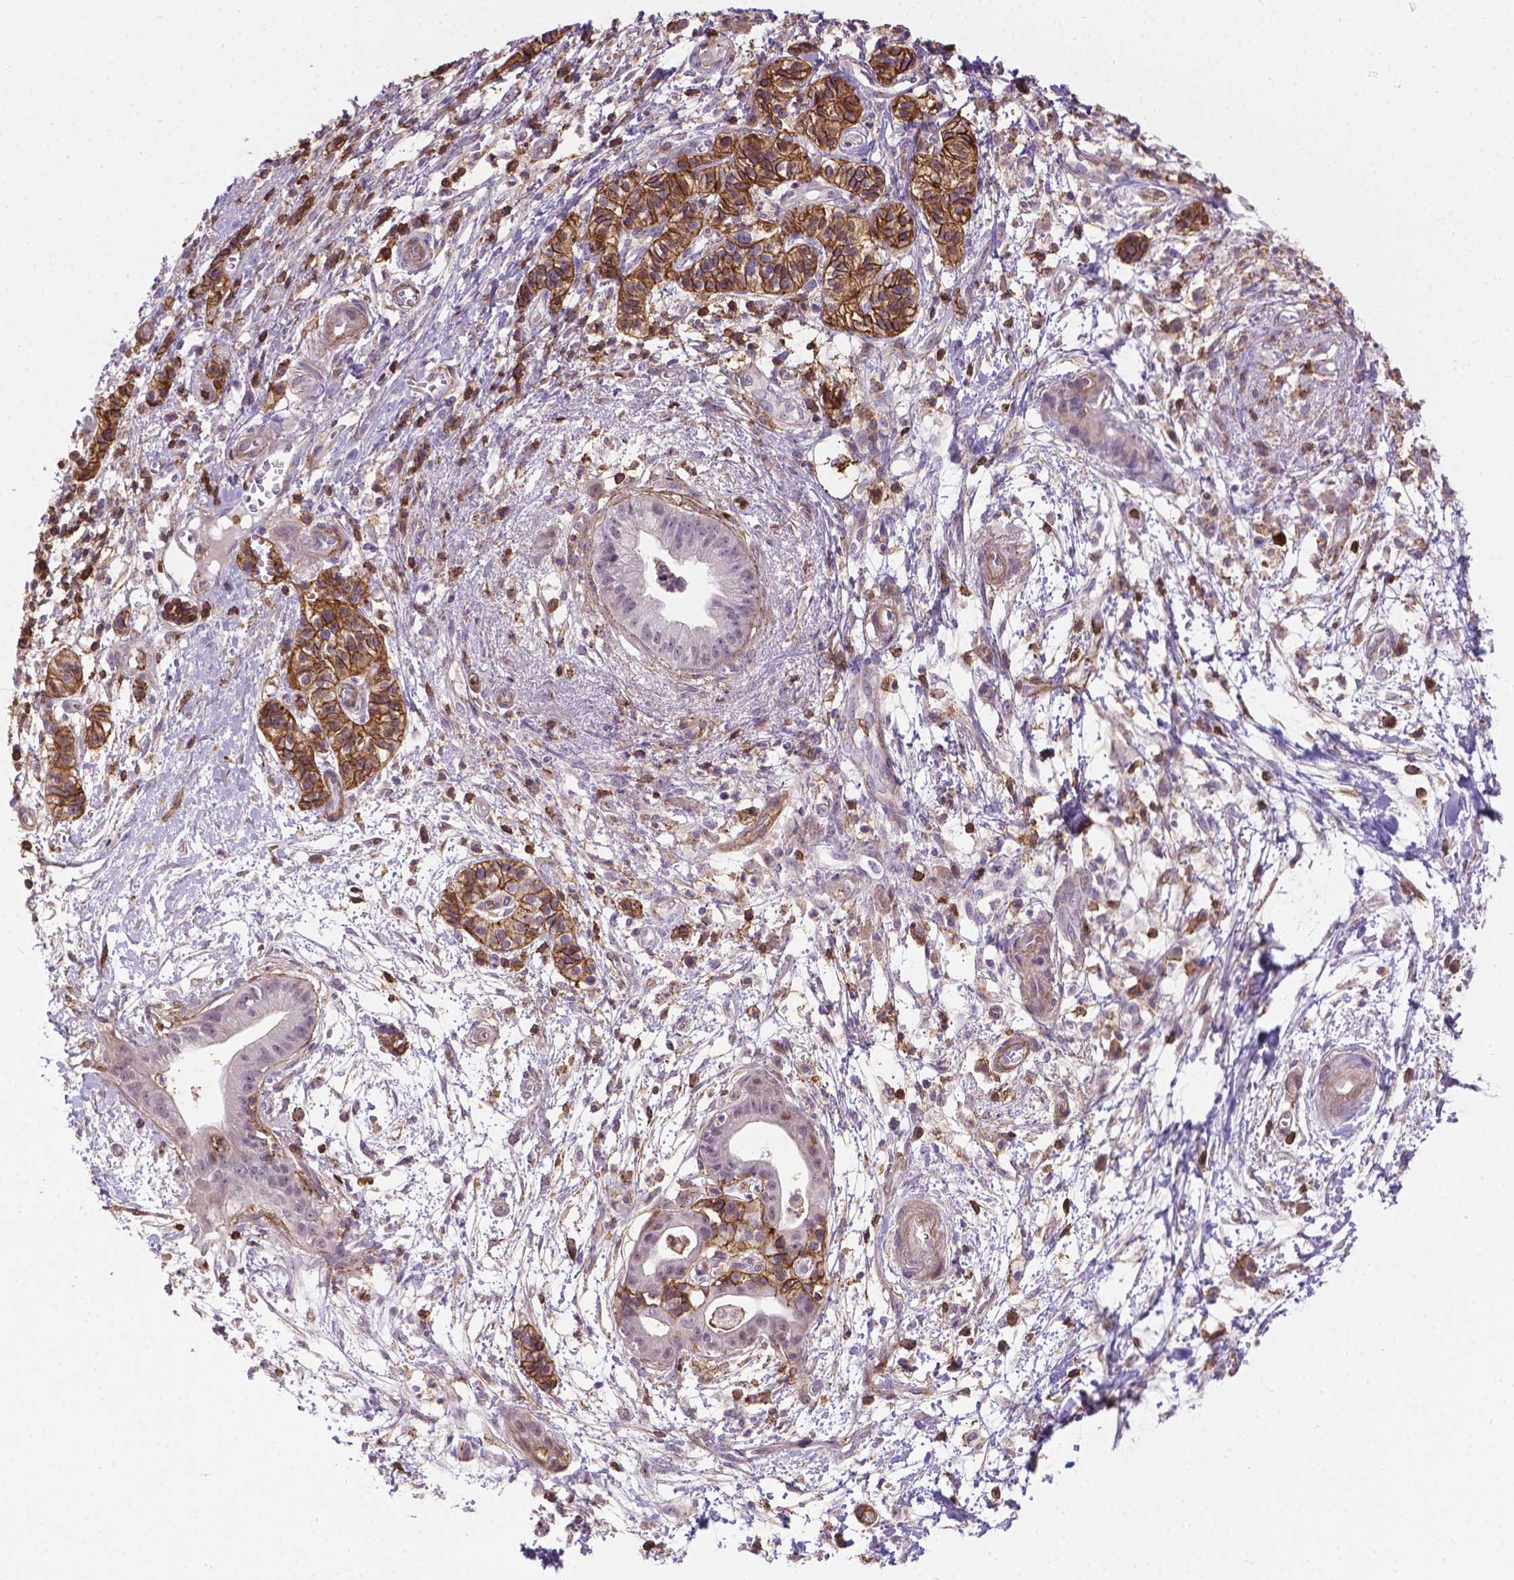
{"staining": {"intensity": "weak", "quantity": "25%-75%", "location": "cytoplasmic/membranous"}, "tissue": "pancreatic cancer", "cell_type": "Tumor cells", "image_type": "cancer", "snomed": [{"axis": "morphology", "description": "Normal tissue, NOS"}, {"axis": "morphology", "description": "Adenocarcinoma, NOS"}, {"axis": "topography", "description": "Lymph node"}, {"axis": "topography", "description": "Pancreas"}], "caption": "This is an image of immunohistochemistry (IHC) staining of pancreatic cancer, which shows weak expression in the cytoplasmic/membranous of tumor cells.", "gene": "ACAD10", "patient": {"sex": "female", "age": 58}}